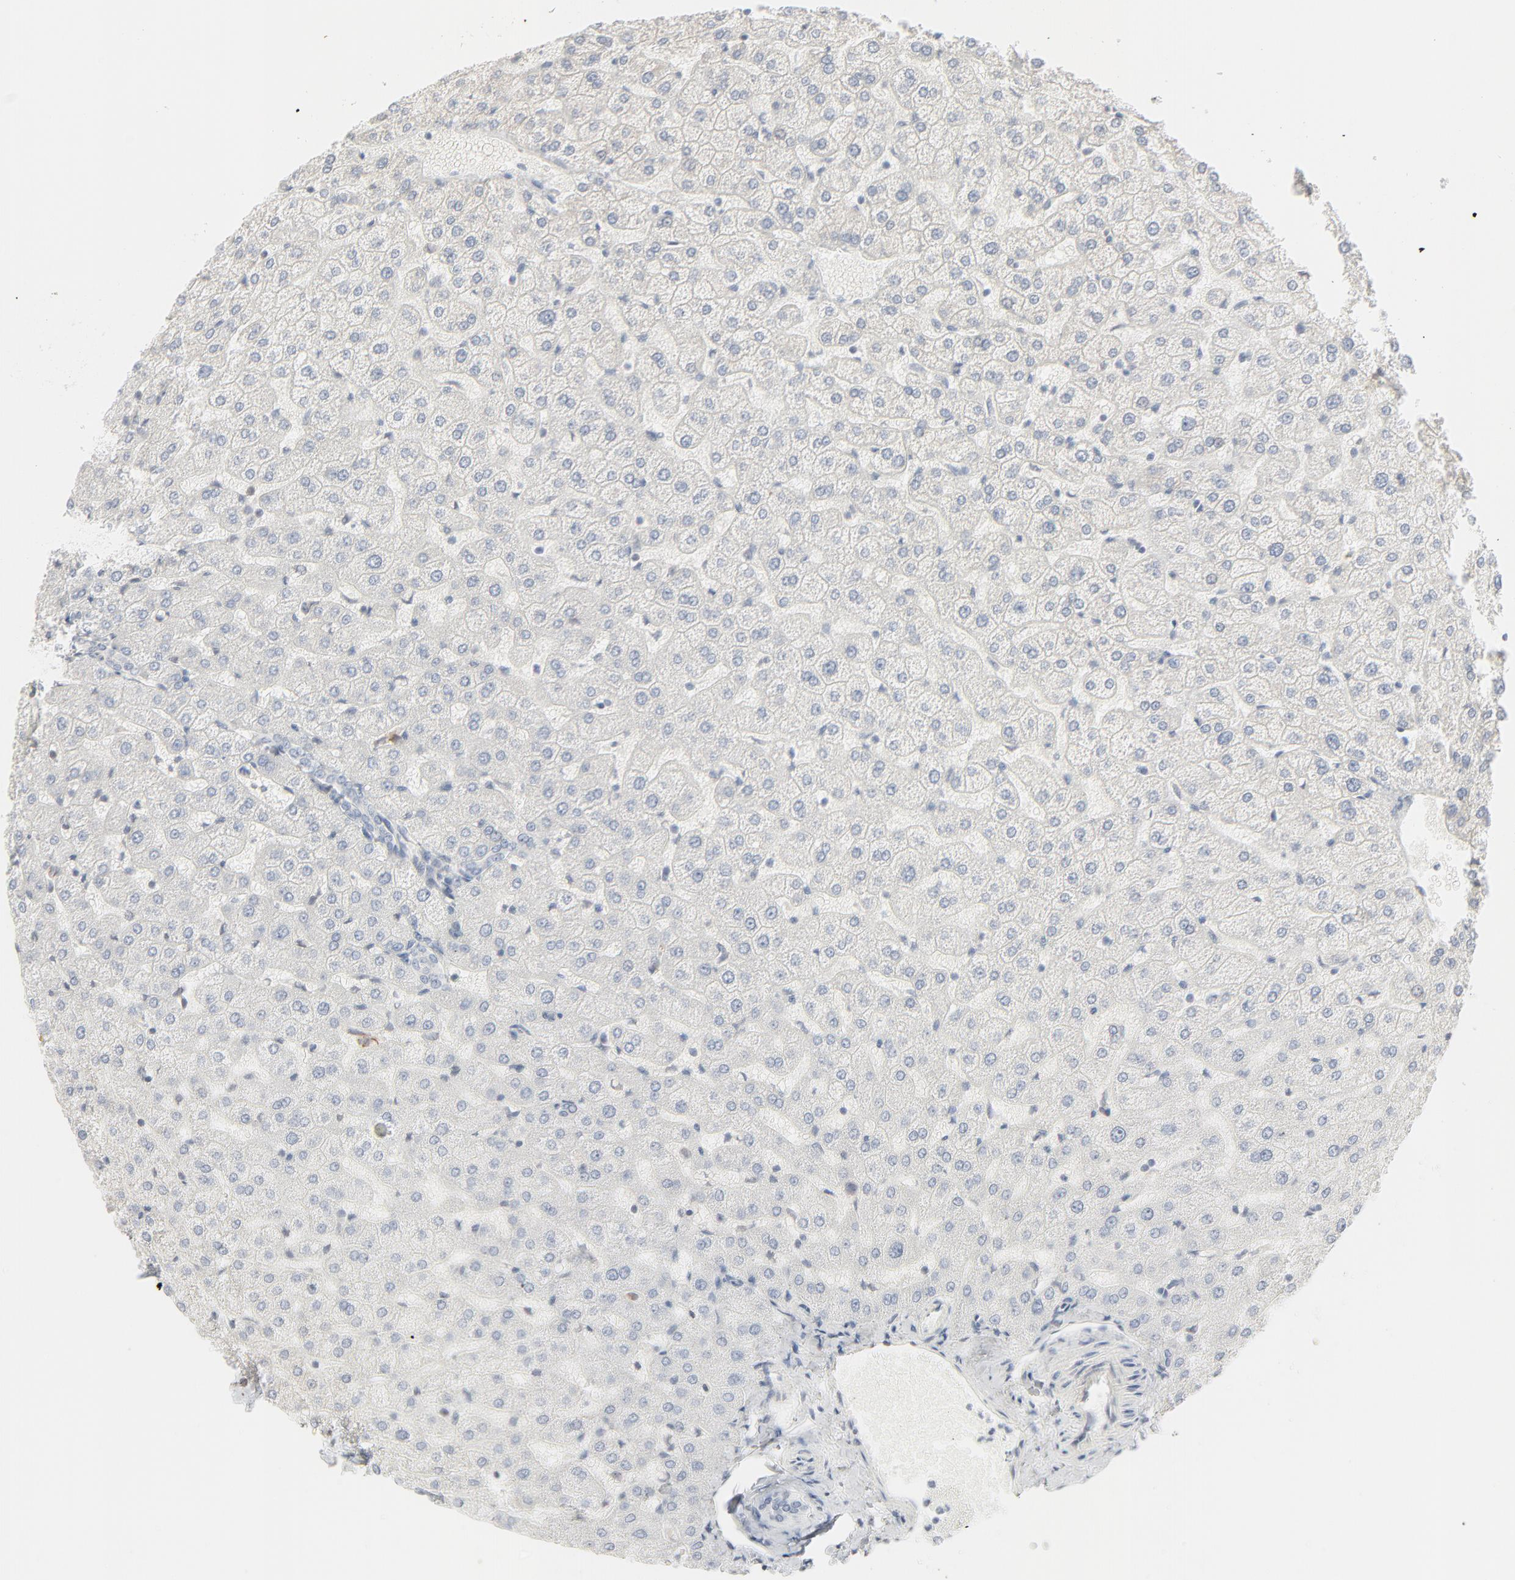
{"staining": {"intensity": "negative", "quantity": "none", "location": "none"}, "tissue": "liver", "cell_type": "Cholangiocytes", "image_type": "normal", "snomed": [{"axis": "morphology", "description": "Normal tissue, NOS"}, {"axis": "morphology", "description": "Fibrosis, NOS"}, {"axis": "topography", "description": "Liver"}], "caption": "Liver was stained to show a protein in brown. There is no significant positivity in cholangiocytes. (Immunohistochemistry, brightfield microscopy, high magnification).", "gene": "MAD1L1", "patient": {"sex": "female", "age": 29}}